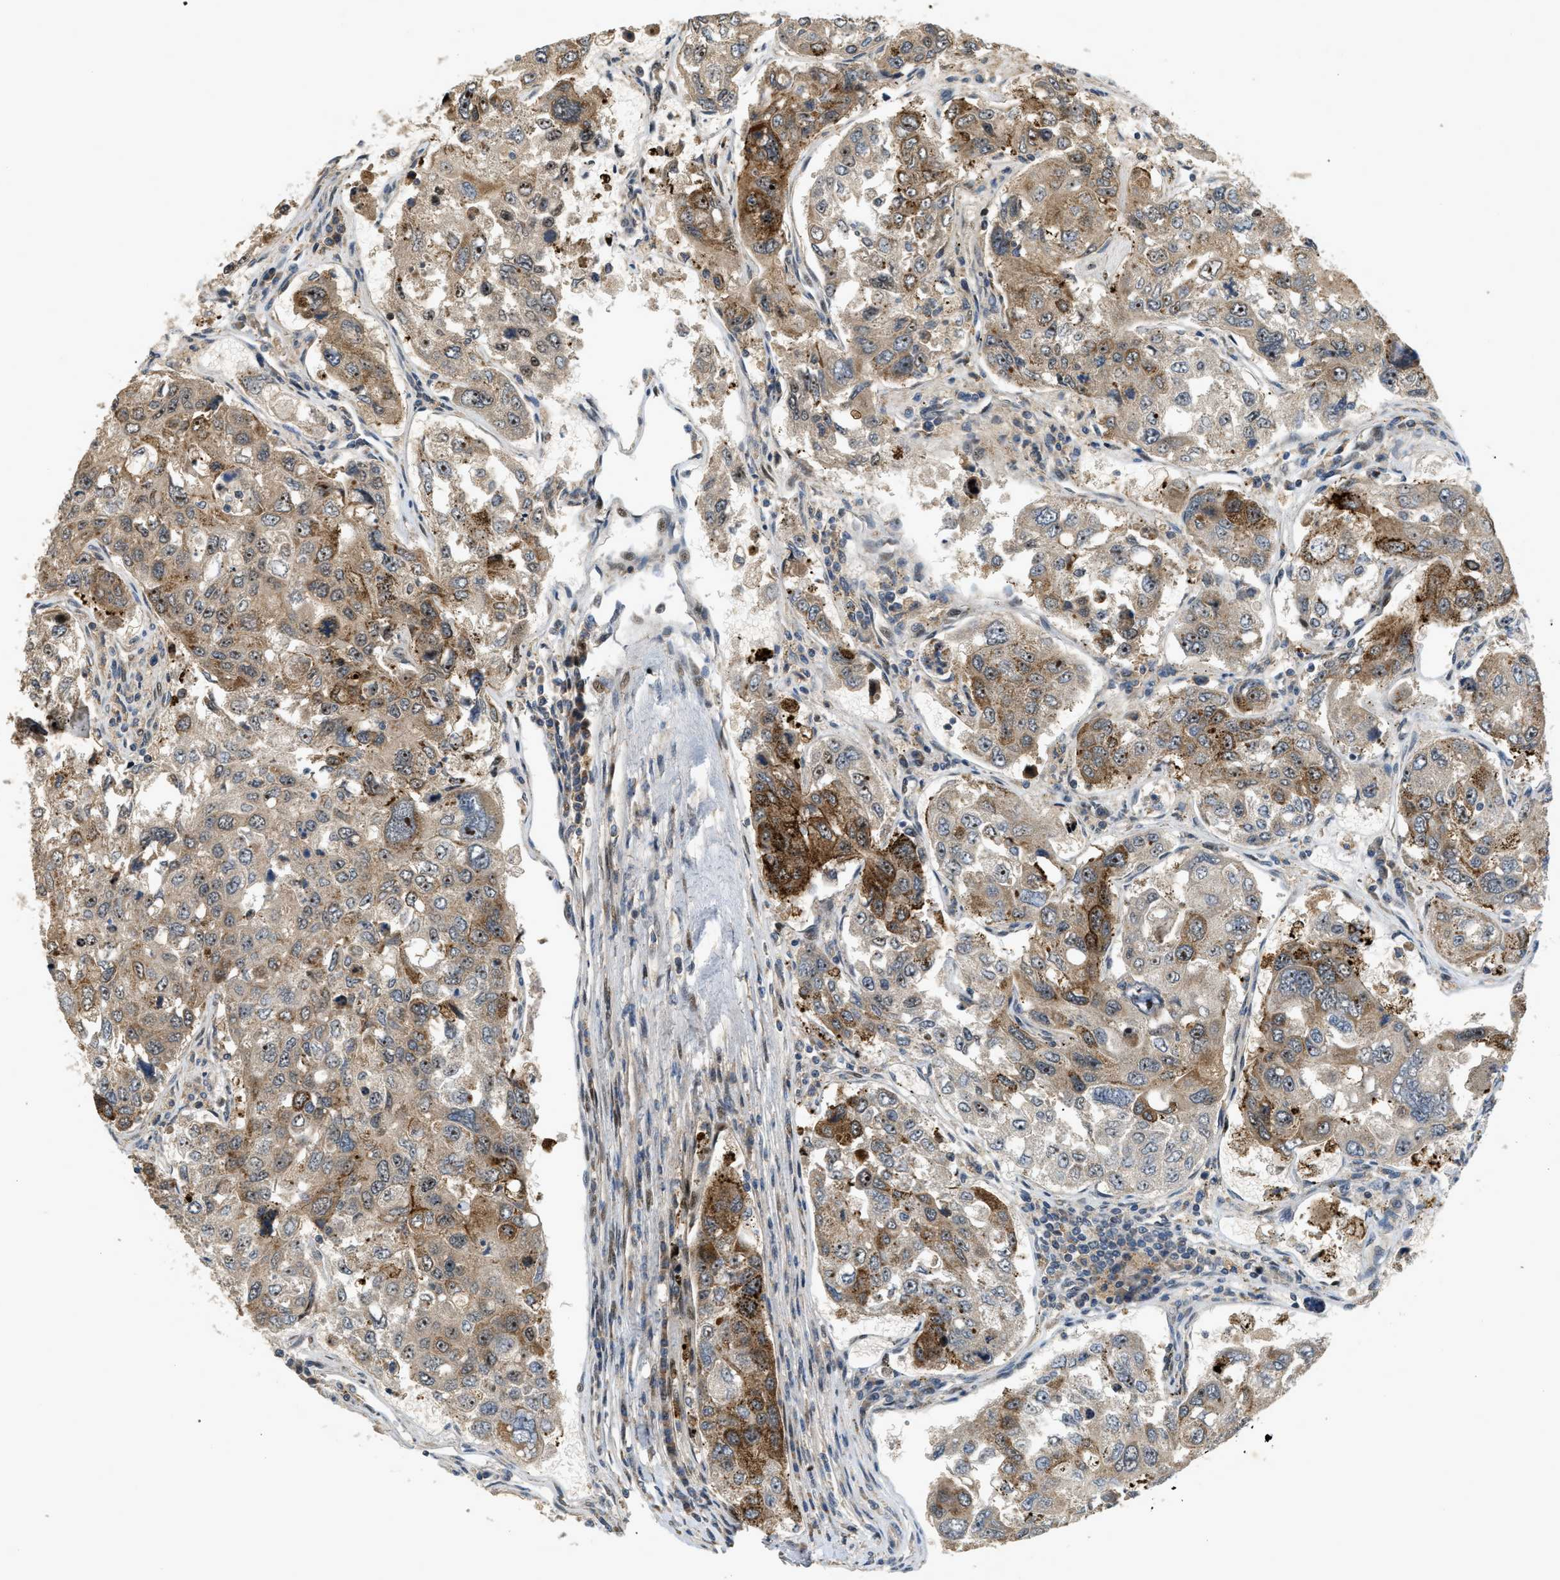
{"staining": {"intensity": "strong", "quantity": "25%-75%", "location": "cytoplasmic/membranous,nuclear"}, "tissue": "urothelial cancer", "cell_type": "Tumor cells", "image_type": "cancer", "snomed": [{"axis": "morphology", "description": "Urothelial carcinoma, High grade"}, {"axis": "topography", "description": "Lymph node"}, {"axis": "topography", "description": "Urinary bladder"}], "caption": "The image demonstrates staining of high-grade urothelial carcinoma, revealing strong cytoplasmic/membranous and nuclear protein positivity (brown color) within tumor cells.", "gene": "TRAPPC14", "patient": {"sex": "male", "age": 51}}